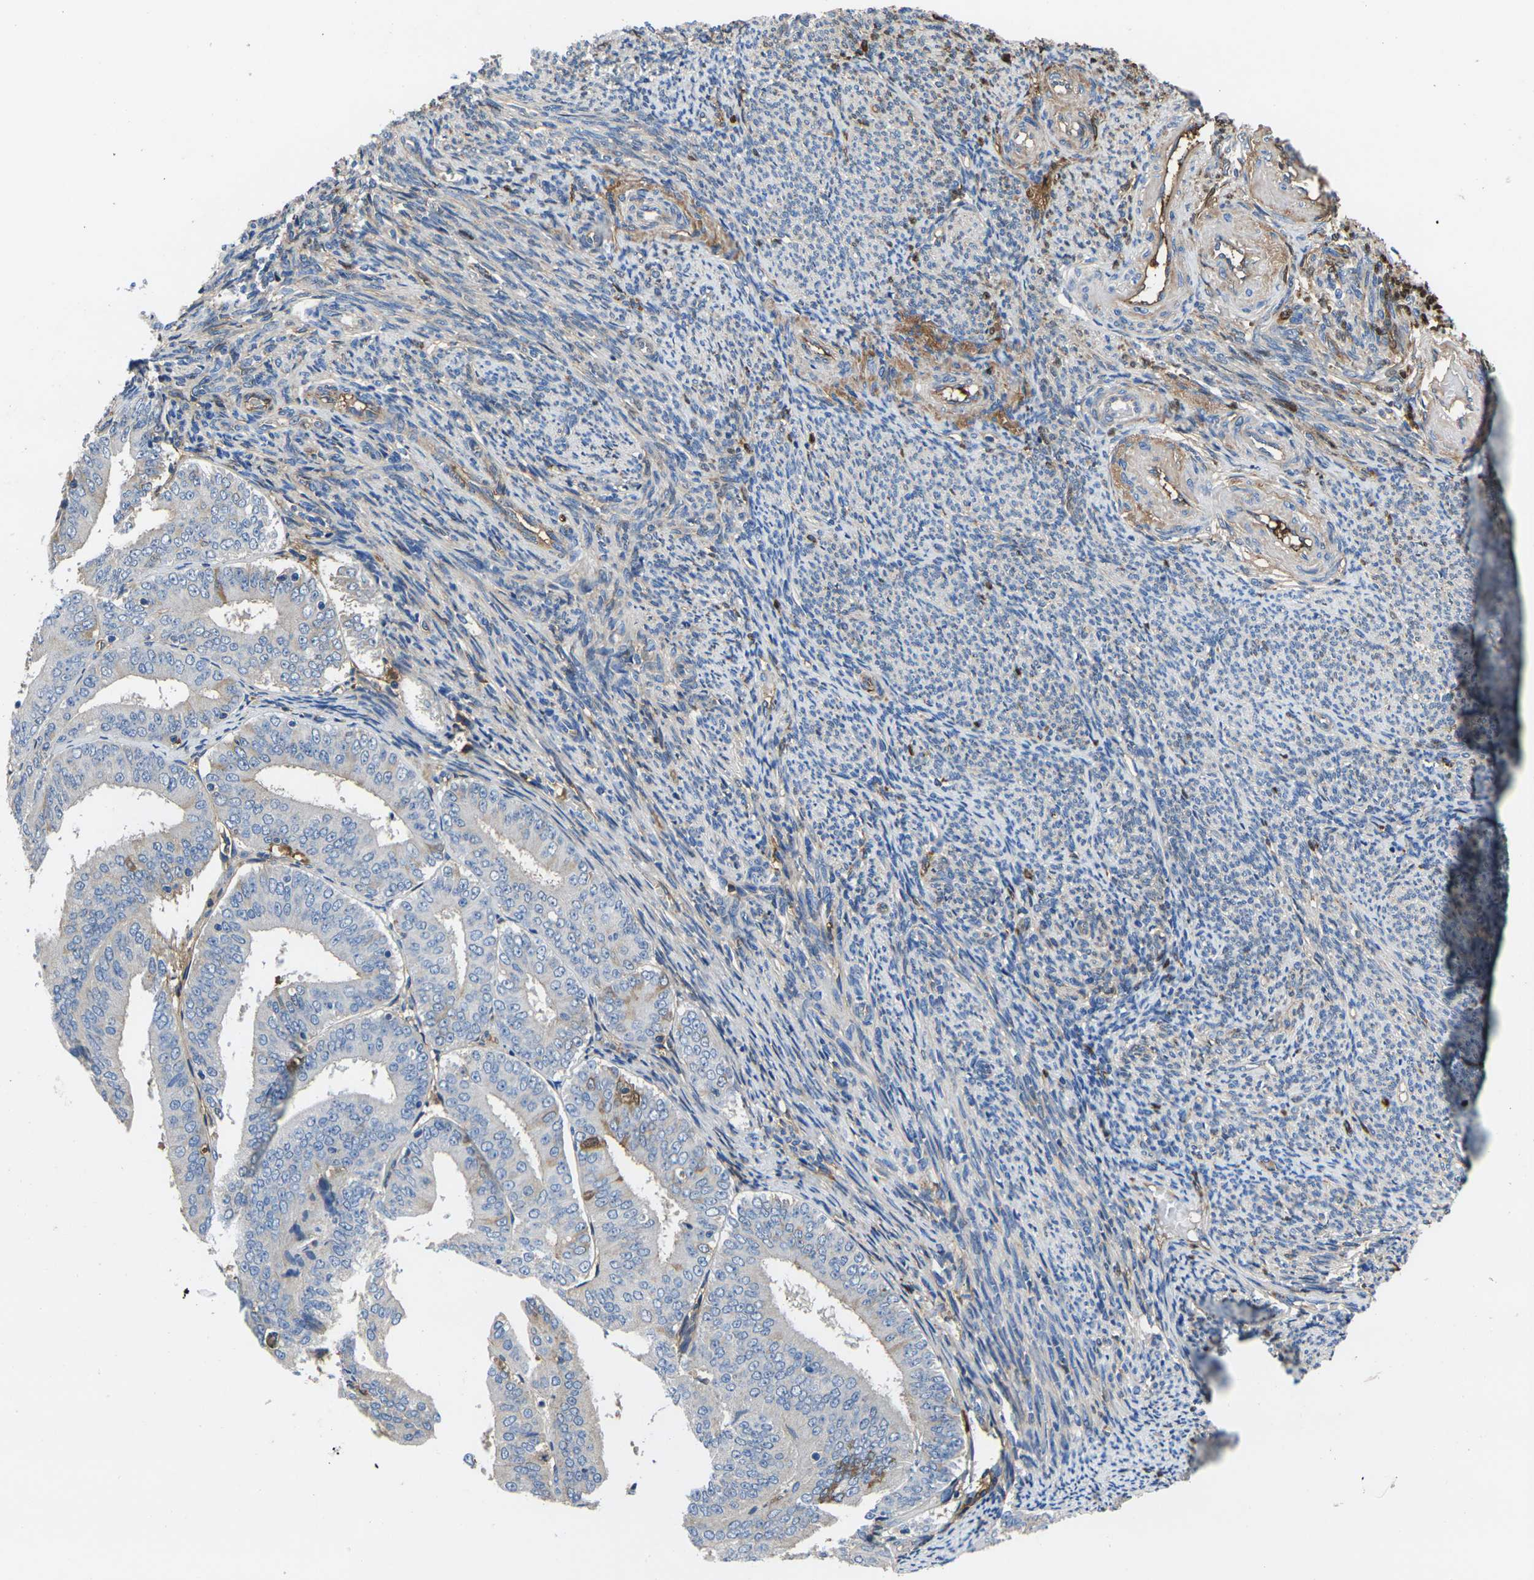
{"staining": {"intensity": "moderate", "quantity": "<25%", "location": "cytoplasmic/membranous"}, "tissue": "endometrial cancer", "cell_type": "Tumor cells", "image_type": "cancer", "snomed": [{"axis": "morphology", "description": "Adenocarcinoma, NOS"}, {"axis": "topography", "description": "Endometrium"}], "caption": "Protein expression analysis of adenocarcinoma (endometrial) demonstrates moderate cytoplasmic/membranous expression in approximately <25% of tumor cells. (DAB IHC, brown staining for protein, blue staining for nuclei).", "gene": "GREM2", "patient": {"sex": "female", "age": 63}}